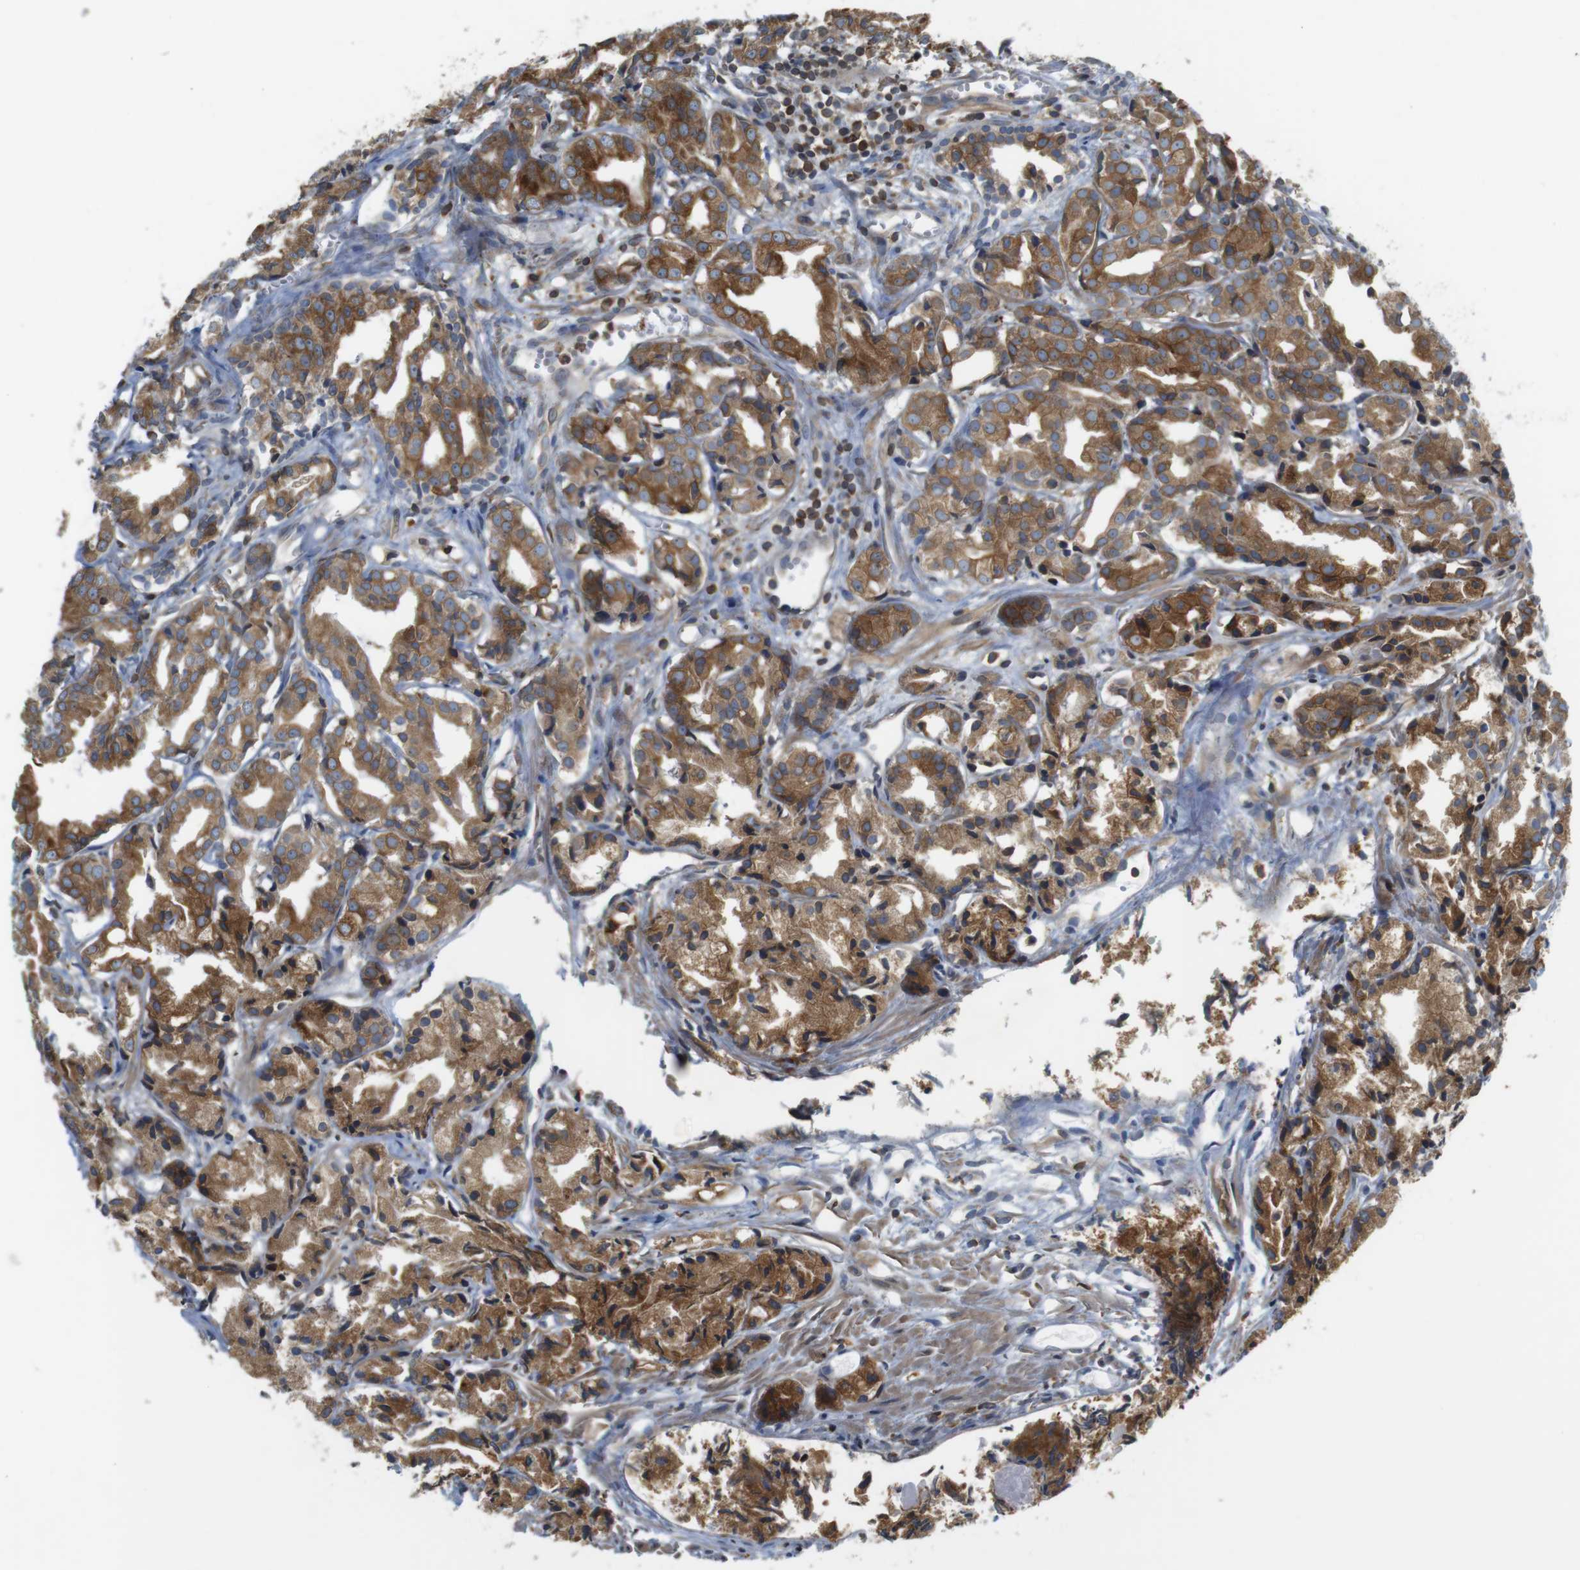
{"staining": {"intensity": "strong", "quantity": ">75%", "location": "cytoplasmic/membranous"}, "tissue": "prostate cancer", "cell_type": "Tumor cells", "image_type": "cancer", "snomed": [{"axis": "morphology", "description": "Adenocarcinoma, Low grade"}, {"axis": "topography", "description": "Prostate"}], "caption": "There is high levels of strong cytoplasmic/membranous staining in tumor cells of low-grade adenocarcinoma (prostate), as demonstrated by immunohistochemical staining (brown color).", "gene": "ARL6IP5", "patient": {"sex": "male", "age": 72}}